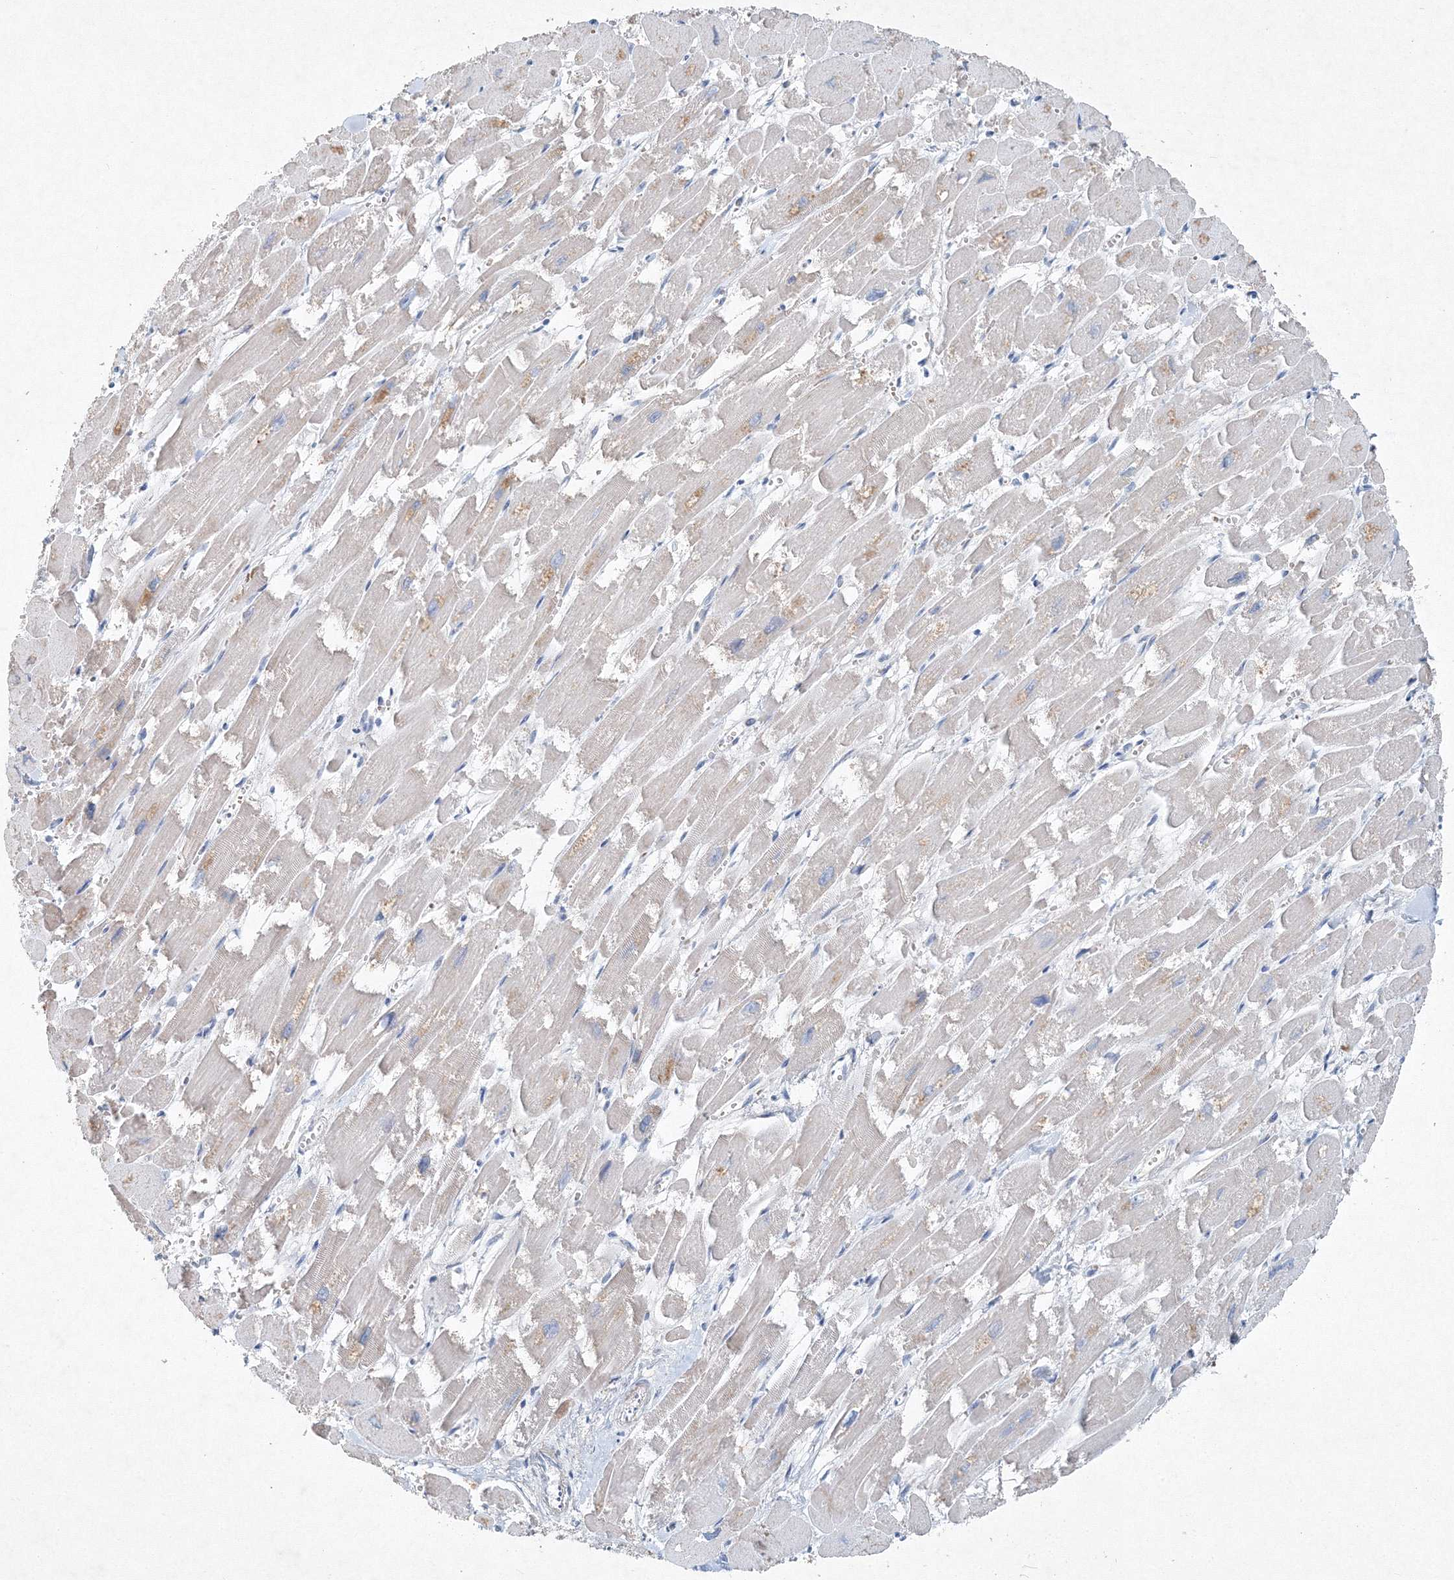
{"staining": {"intensity": "negative", "quantity": "none", "location": "none"}, "tissue": "heart muscle", "cell_type": "Cardiomyocytes", "image_type": "normal", "snomed": [{"axis": "morphology", "description": "Normal tissue, NOS"}, {"axis": "topography", "description": "Heart"}], "caption": "Cardiomyocytes show no significant staining in benign heart muscle.", "gene": "SH3BP5", "patient": {"sex": "male", "age": 54}}